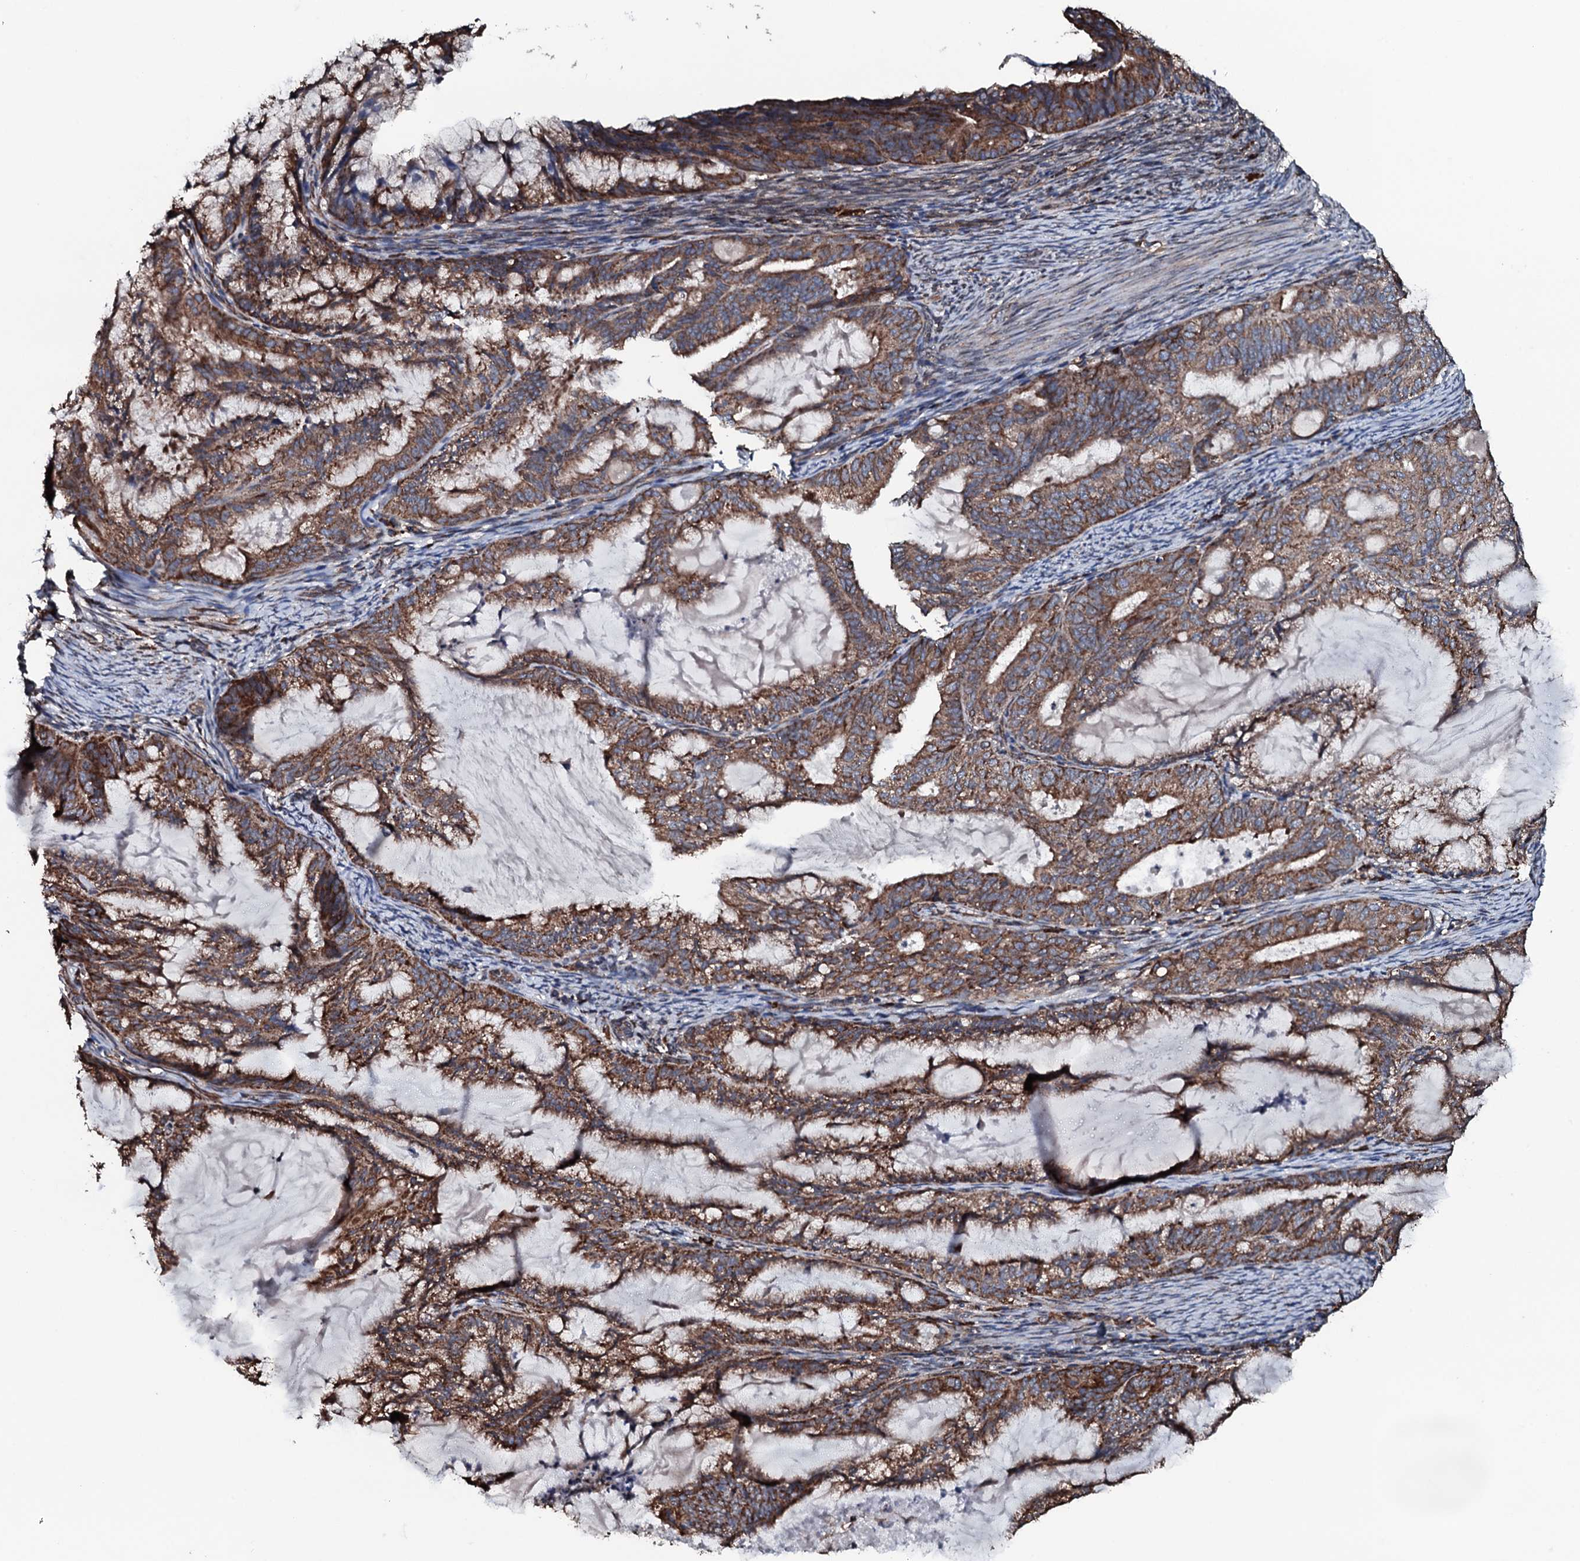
{"staining": {"intensity": "moderate", "quantity": ">75%", "location": "cytoplasmic/membranous"}, "tissue": "endometrial cancer", "cell_type": "Tumor cells", "image_type": "cancer", "snomed": [{"axis": "morphology", "description": "Adenocarcinoma, NOS"}, {"axis": "topography", "description": "Endometrium"}], "caption": "Endometrial cancer (adenocarcinoma) stained with DAB (3,3'-diaminobenzidine) immunohistochemistry displays medium levels of moderate cytoplasmic/membranous staining in approximately >75% of tumor cells. Nuclei are stained in blue.", "gene": "RAB12", "patient": {"sex": "female", "age": 86}}